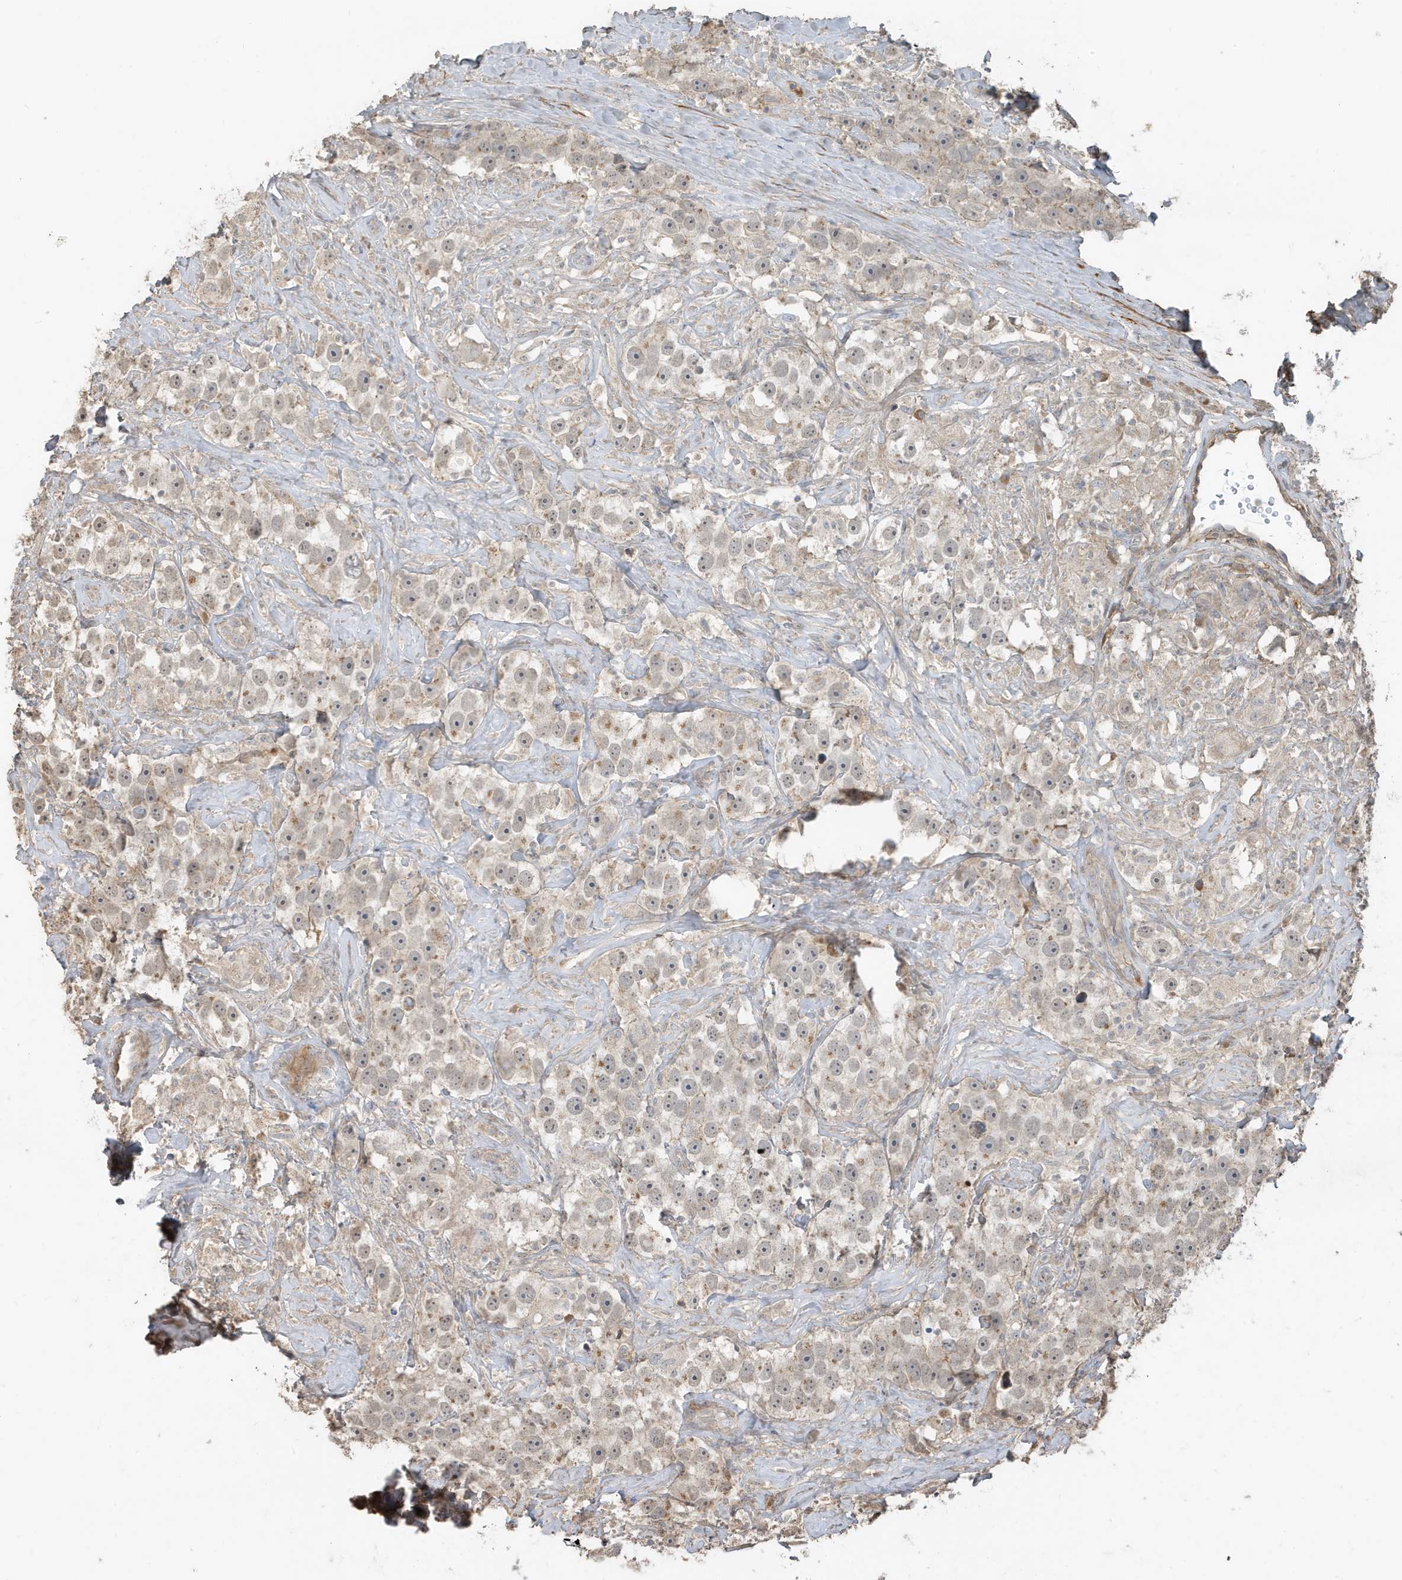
{"staining": {"intensity": "weak", "quantity": "25%-75%", "location": "cytoplasmic/membranous"}, "tissue": "testis cancer", "cell_type": "Tumor cells", "image_type": "cancer", "snomed": [{"axis": "morphology", "description": "Seminoma, NOS"}, {"axis": "topography", "description": "Testis"}], "caption": "Approximately 25%-75% of tumor cells in testis cancer reveal weak cytoplasmic/membranous protein expression as visualized by brown immunohistochemical staining.", "gene": "PRRT3", "patient": {"sex": "male", "age": 49}}